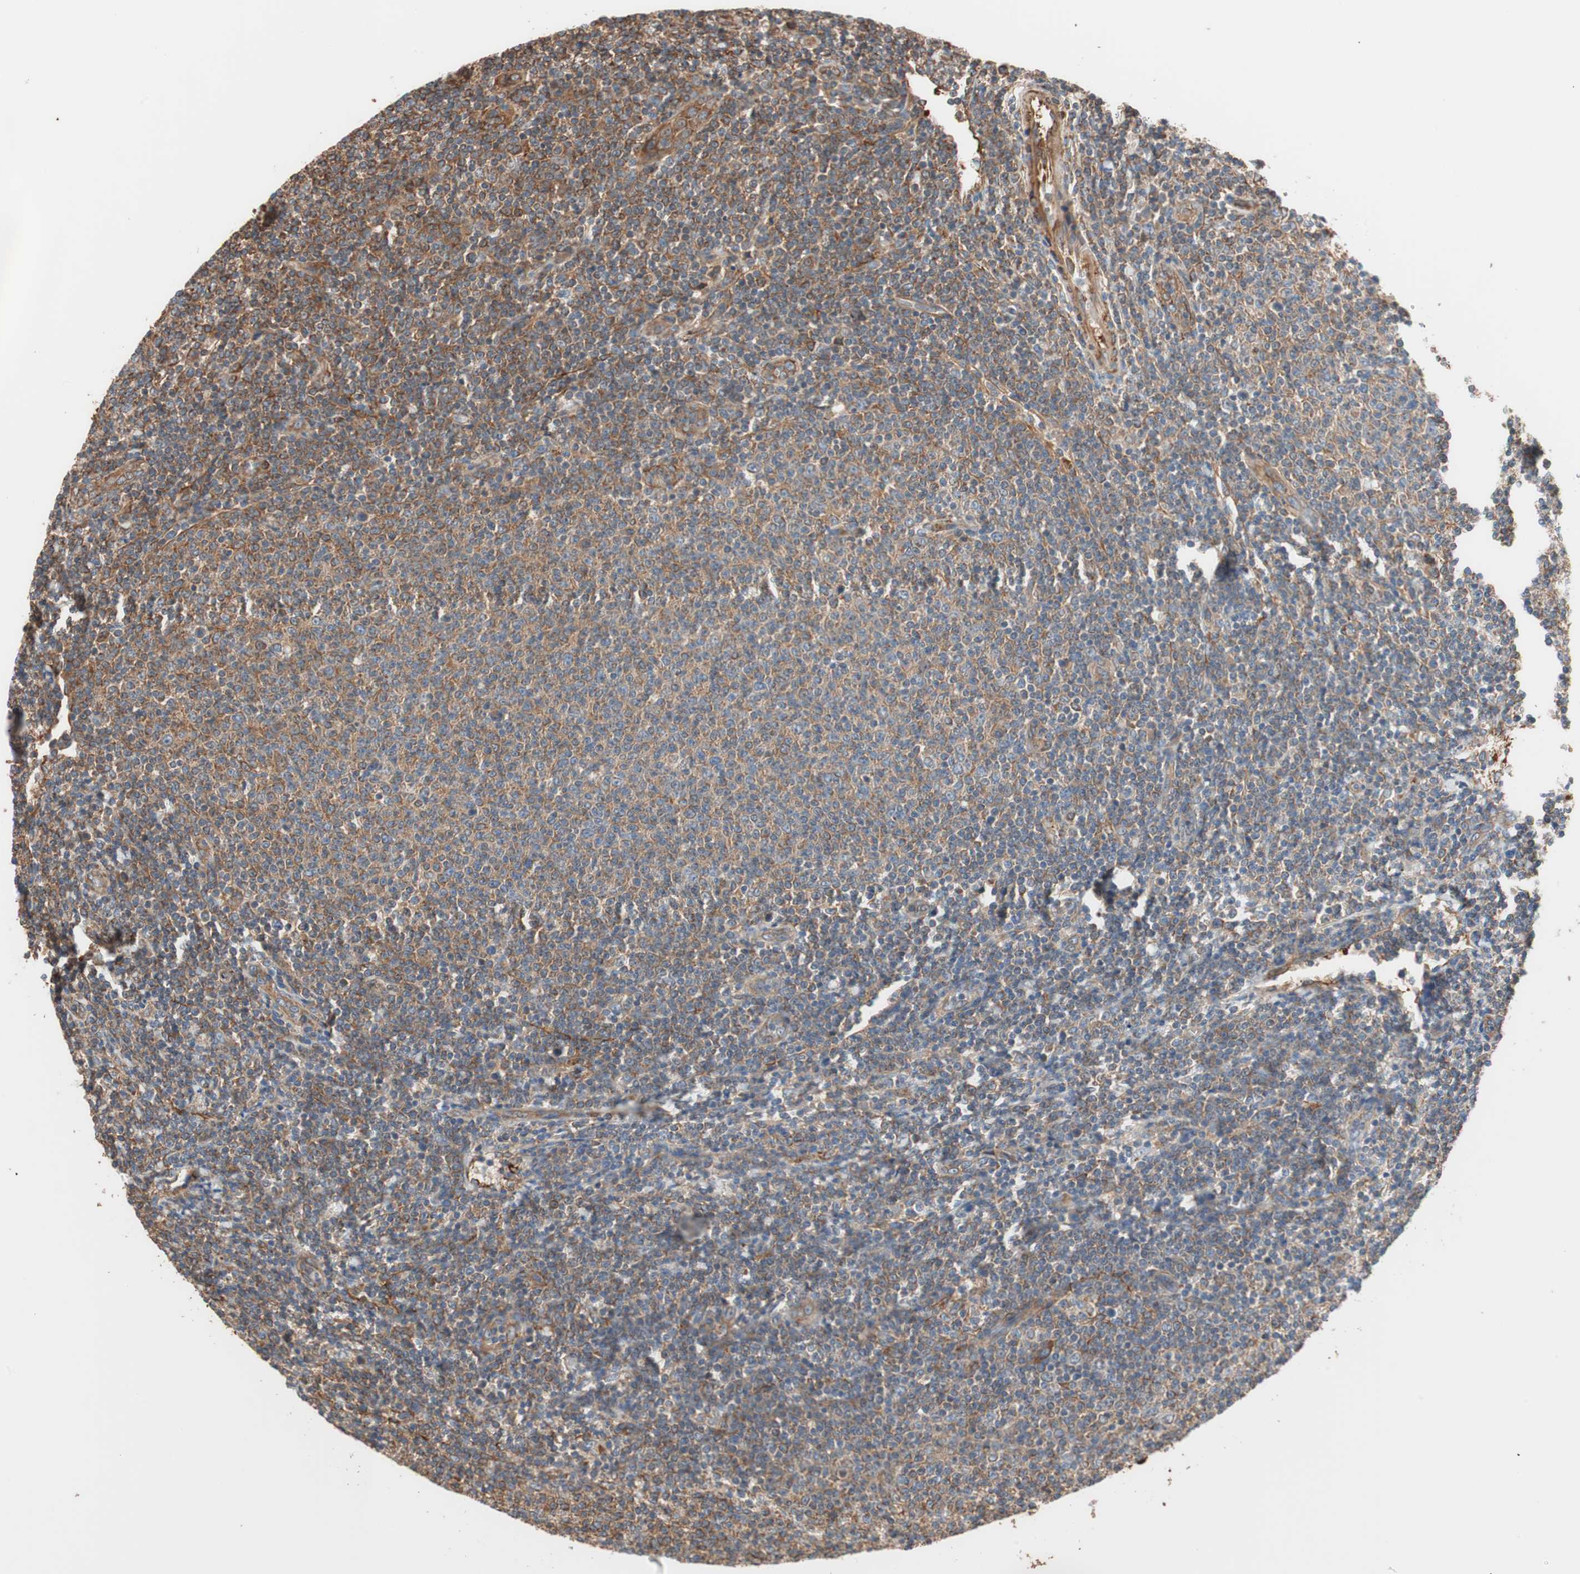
{"staining": {"intensity": "moderate", "quantity": ">75%", "location": "cytoplasmic/membranous"}, "tissue": "lymphoma", "cell_type": "Tumor cells", "image_type": "cancer", "snomed": [{"axis": "morphology", "description": "Malignant lymphoma, non-Hodgkin's type, Low grade"}, {"axis": "topography", "description": "Lymph node"}], "caption": "A micrograph of human lymphoma stained for a protein shows moderate cytoplasmic/membranous brown staining in tumor cells. The staining was performed using DAB (3,3'-diaminobenzidine), with brown indicating positive protein expression. Nuclei are stained blue with hematoxylin.", "gene": "GPSM2", "patient": {"sex": "male", "age": 66}}